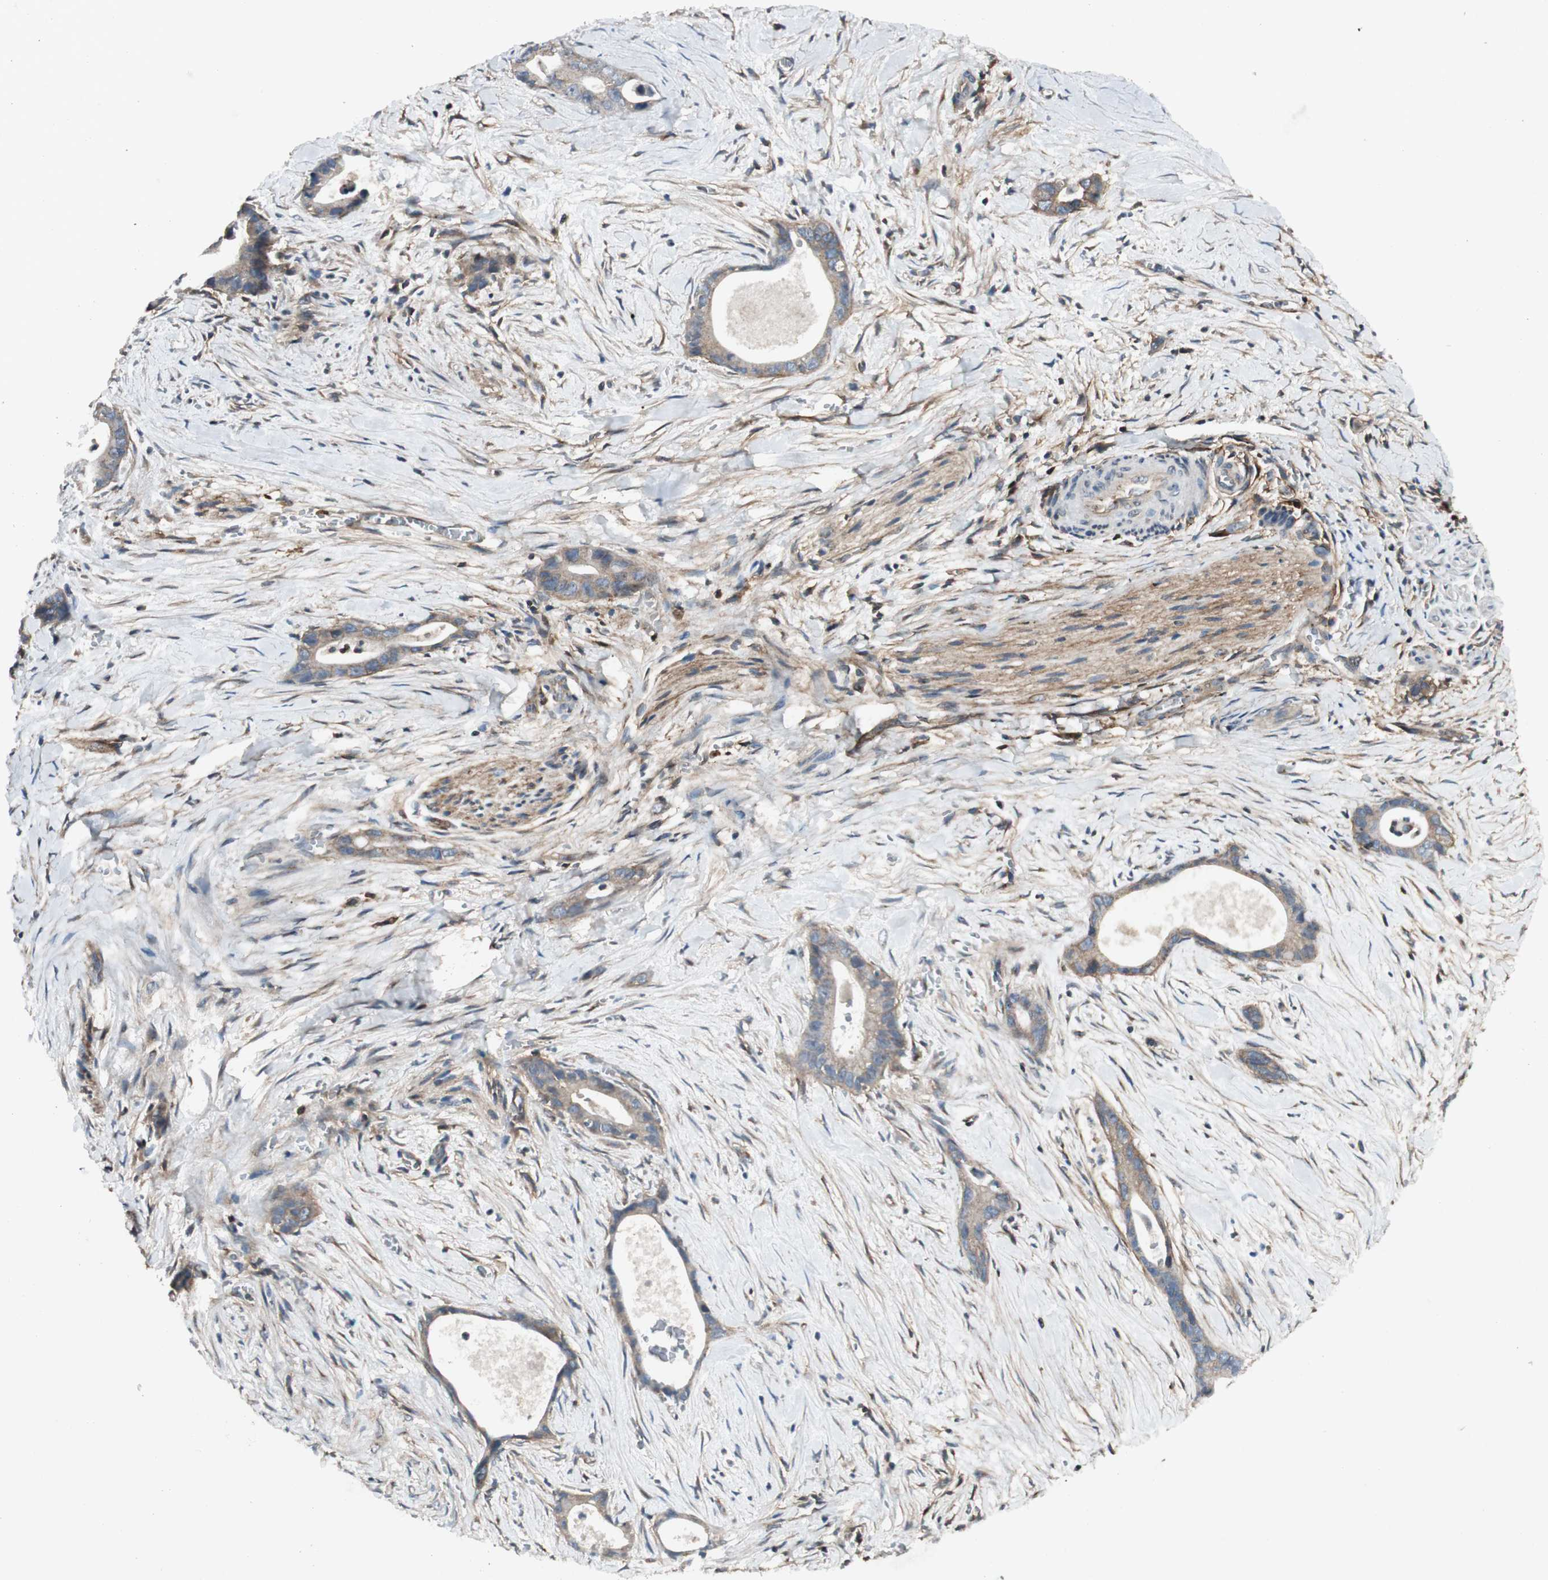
{"staining": {"intensity": "moderate", "quantity": ">75%", "location": "cytoplasmic/membranous"}, "tissue": "liver cancer", "cell_type": "Tumor cells", "image_type": "cancer", "snomed": [{"axis": "morphology", "description": "Cholangiocarcinoma"}, {"axis": "topography", "description": "Liver"}], "caption": "IHC micrograph of neoplastic tissue: human cholangiocarcinoma (liver) stained using immunohistochemistry demonstrates medium levels of moderate protein expression localized specifically in the cytoplasmic/membranous of tumor cells, appearing as a cytoplasmic/membranous brown color.", "gene": "BTN3A3", "patient": {"sex": "female", "age": 55}}